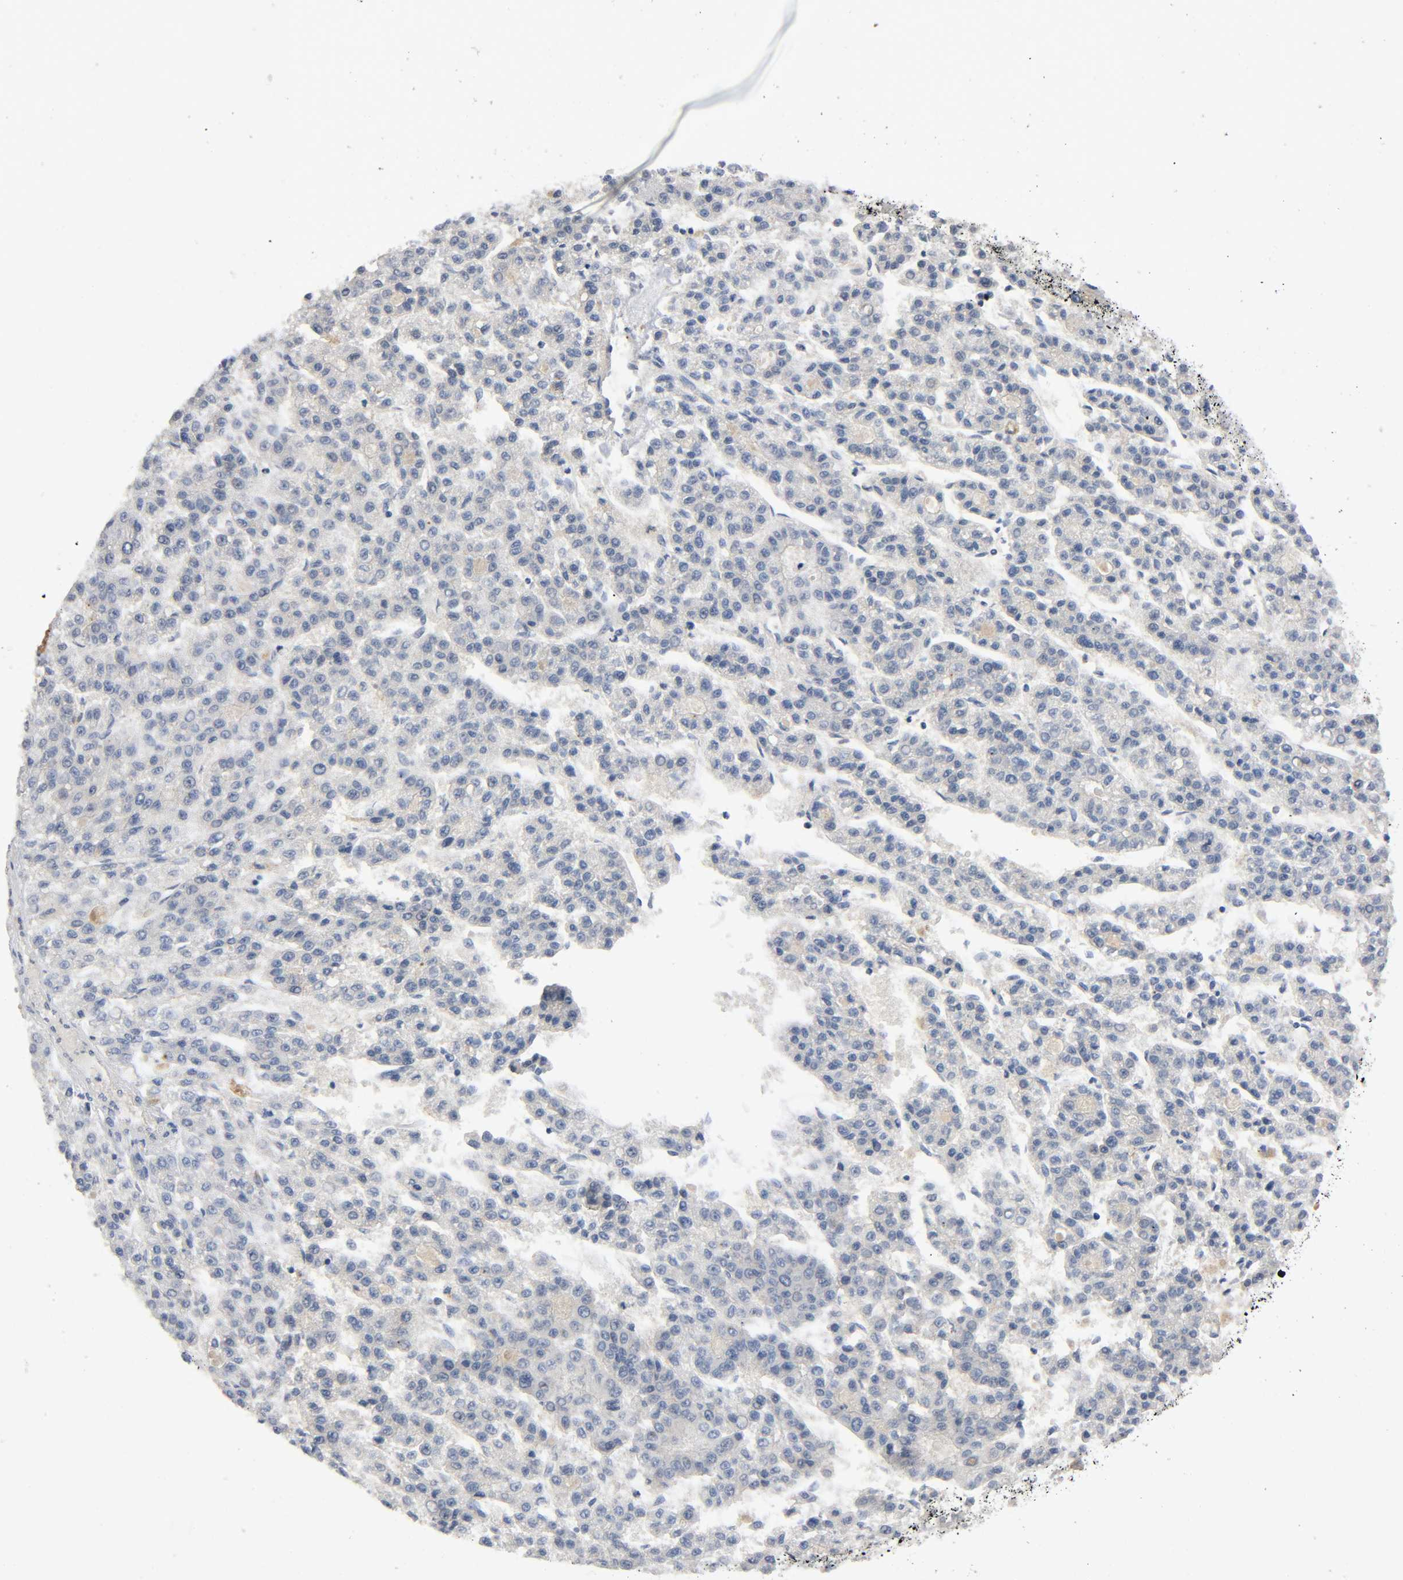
{"staining": {"intensity": "moderate", "quantity": ">75%", "location": "cytoplasmic/membranous"}, "tissue": "liver cancer", "cell_type": "Tumor cells", "image_type": "cancer", "snomed": [{"axis": "morphology", "description": "Carcinoma, Hepatocellular, NOS"}, {"axis": "topography", "description": "Liver"}], "caption": "This image displays liver cancer stained with immunohistochemistry to label a protein in brown. The cytoplasmic/membranous of tumor cells show moderate positivity for the protein. Nuclei are counter-stained blue.", "gene": "HDAC6", "patient": {"sex": "male", "age": 70}}